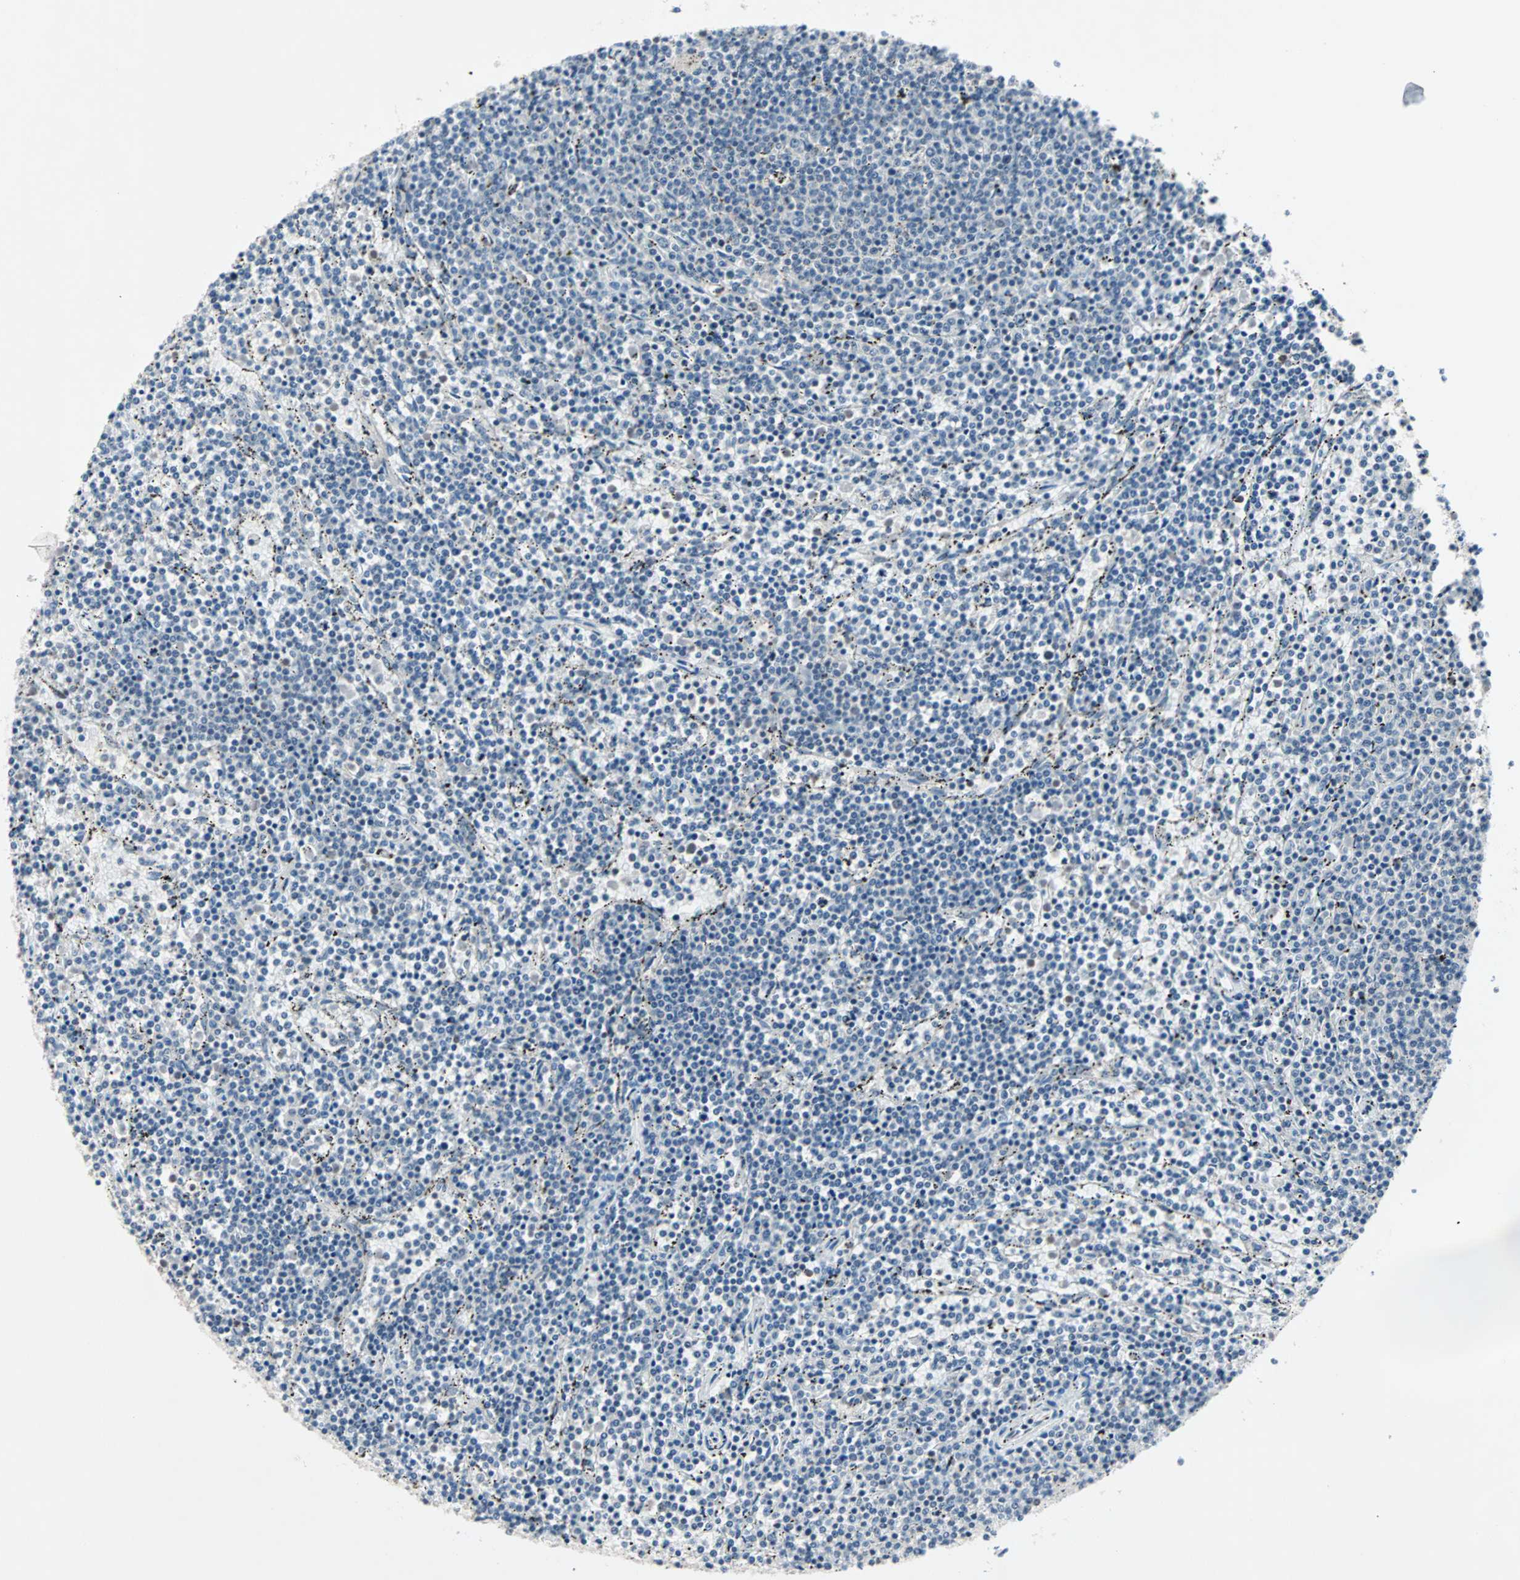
{"staining": {"intensity": "negative", "quantity": "none", "location": "none"}, "tissue": "lymphoma", "cell_type": "Tumor cells", "image_type": "cancer", "snomed": [{"axis": "morphology", "description": "Malignant lymphoma, non-Hodgkin's type, Low grade"}, {"axis": "topography", "description": "Spleen"}], "caption": "Image shows no significant protein staining in tumor cells of lymphoma.", "gene": "CCNE2", "patient": {"sex": "female", "age": 50}}